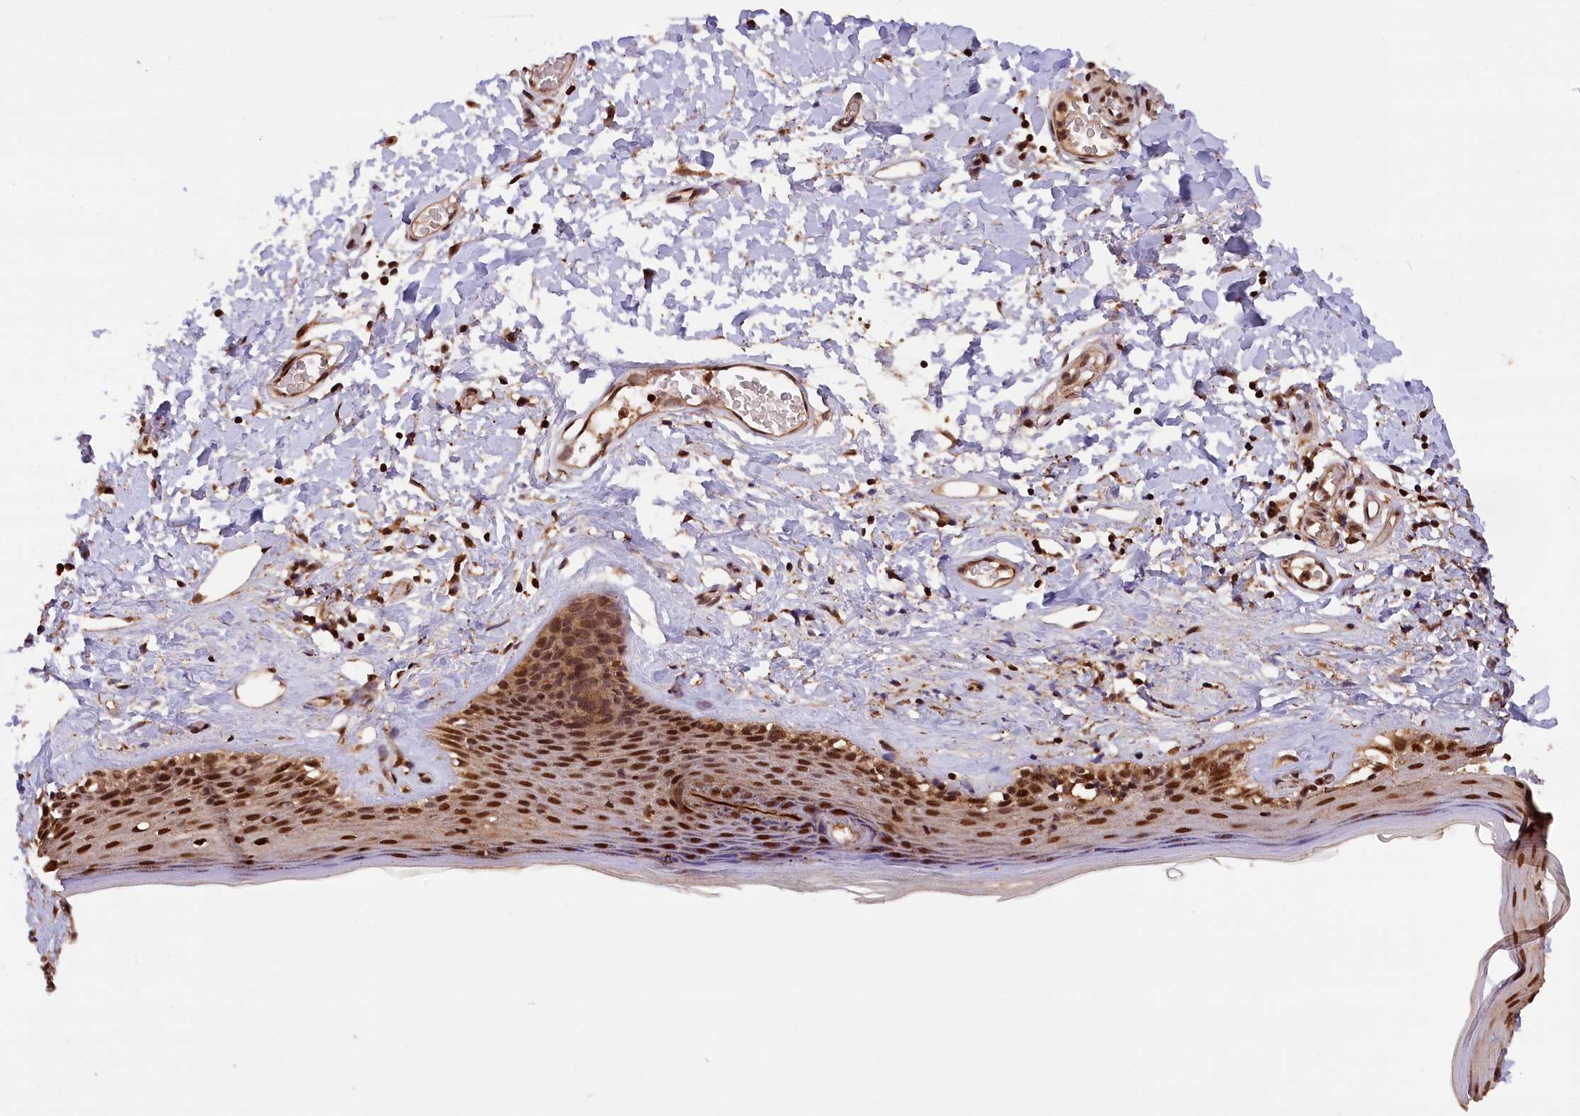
{"staining": {"intensity": "strong", "quantity": ">75%", "location": "cytoplasmic/membranous,nuclear"}, "tissue": "skin", "cell_type": "Epidermal cells", "image_type": "normal", "snomed": [{"axis": "morphology", "description": "Normal tissue, NOS"}, {"axis": "topography", "description": "Adipose tissue"}, {"axis": "topography", "description": "Vascular tissue"}, {"axis": "topography", "description": "Vulva"}, {"axis": "topography", "description": "Peripheral nerve tissue"}], "caption": "A brown stain highlights strong cytoplasmic/membranous,nuclear expression of a protein in epidermal cells of unremarkable skin.", "gene": "IST1", "patient": {"sex": "female", "age": 86}}